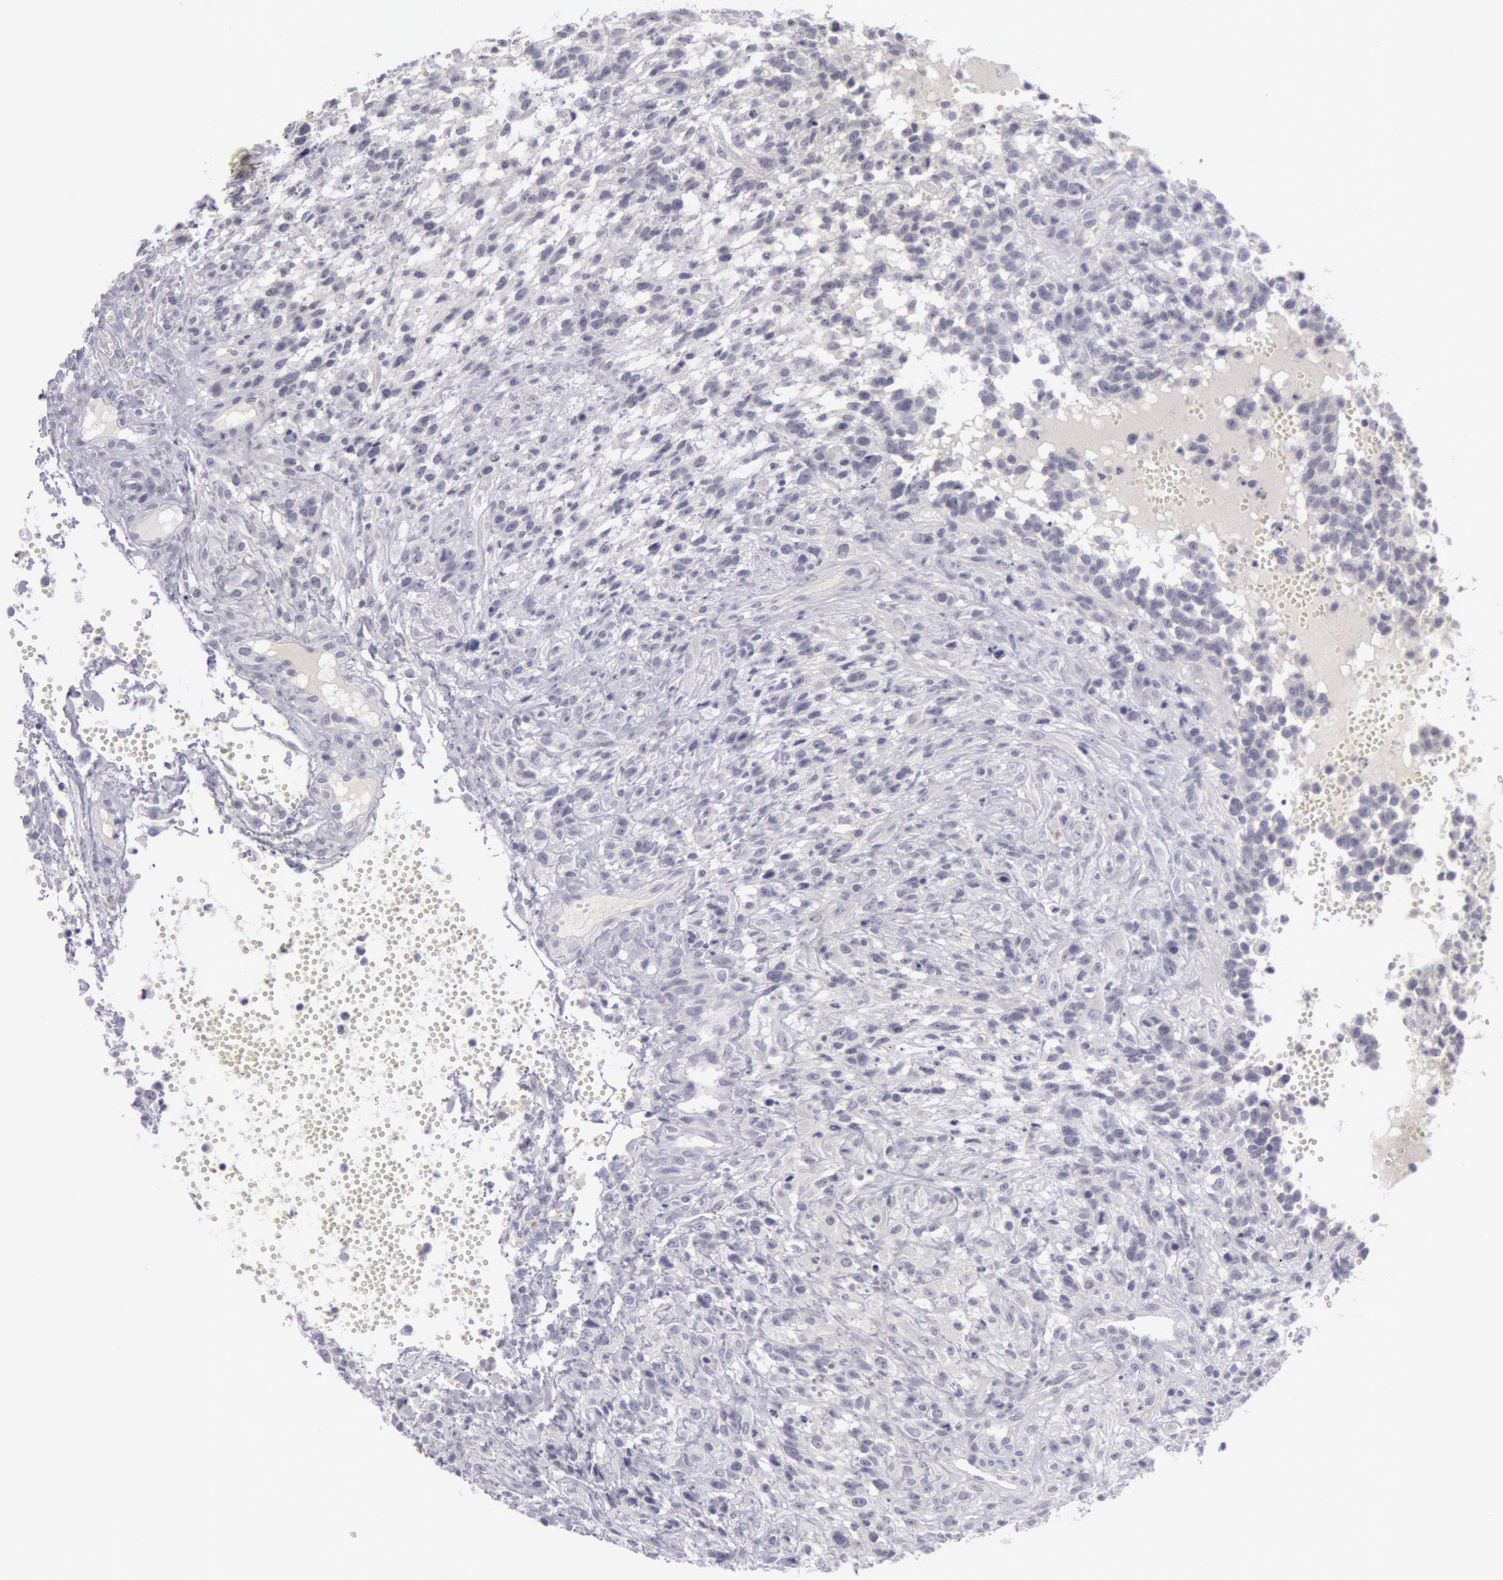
{"staining": {"intensity": "negative", "quantity": "none", "location": "none"}, "tissue": "glioma", "cell_type": "Tumor cells", "image_type": "cancer", "snomed": [{"axis": "morphology", "description": "Glioma, malignant, High grade"}, {"axis": "topography", "description": "Brain"}], "caption": "Immunohistochemistry (IHC) image of human glioma stained for a protein (brown), which shows no staining in tumor cells.", "gene": "KRT16", "patient": {"sex": "male", "age": 66}}